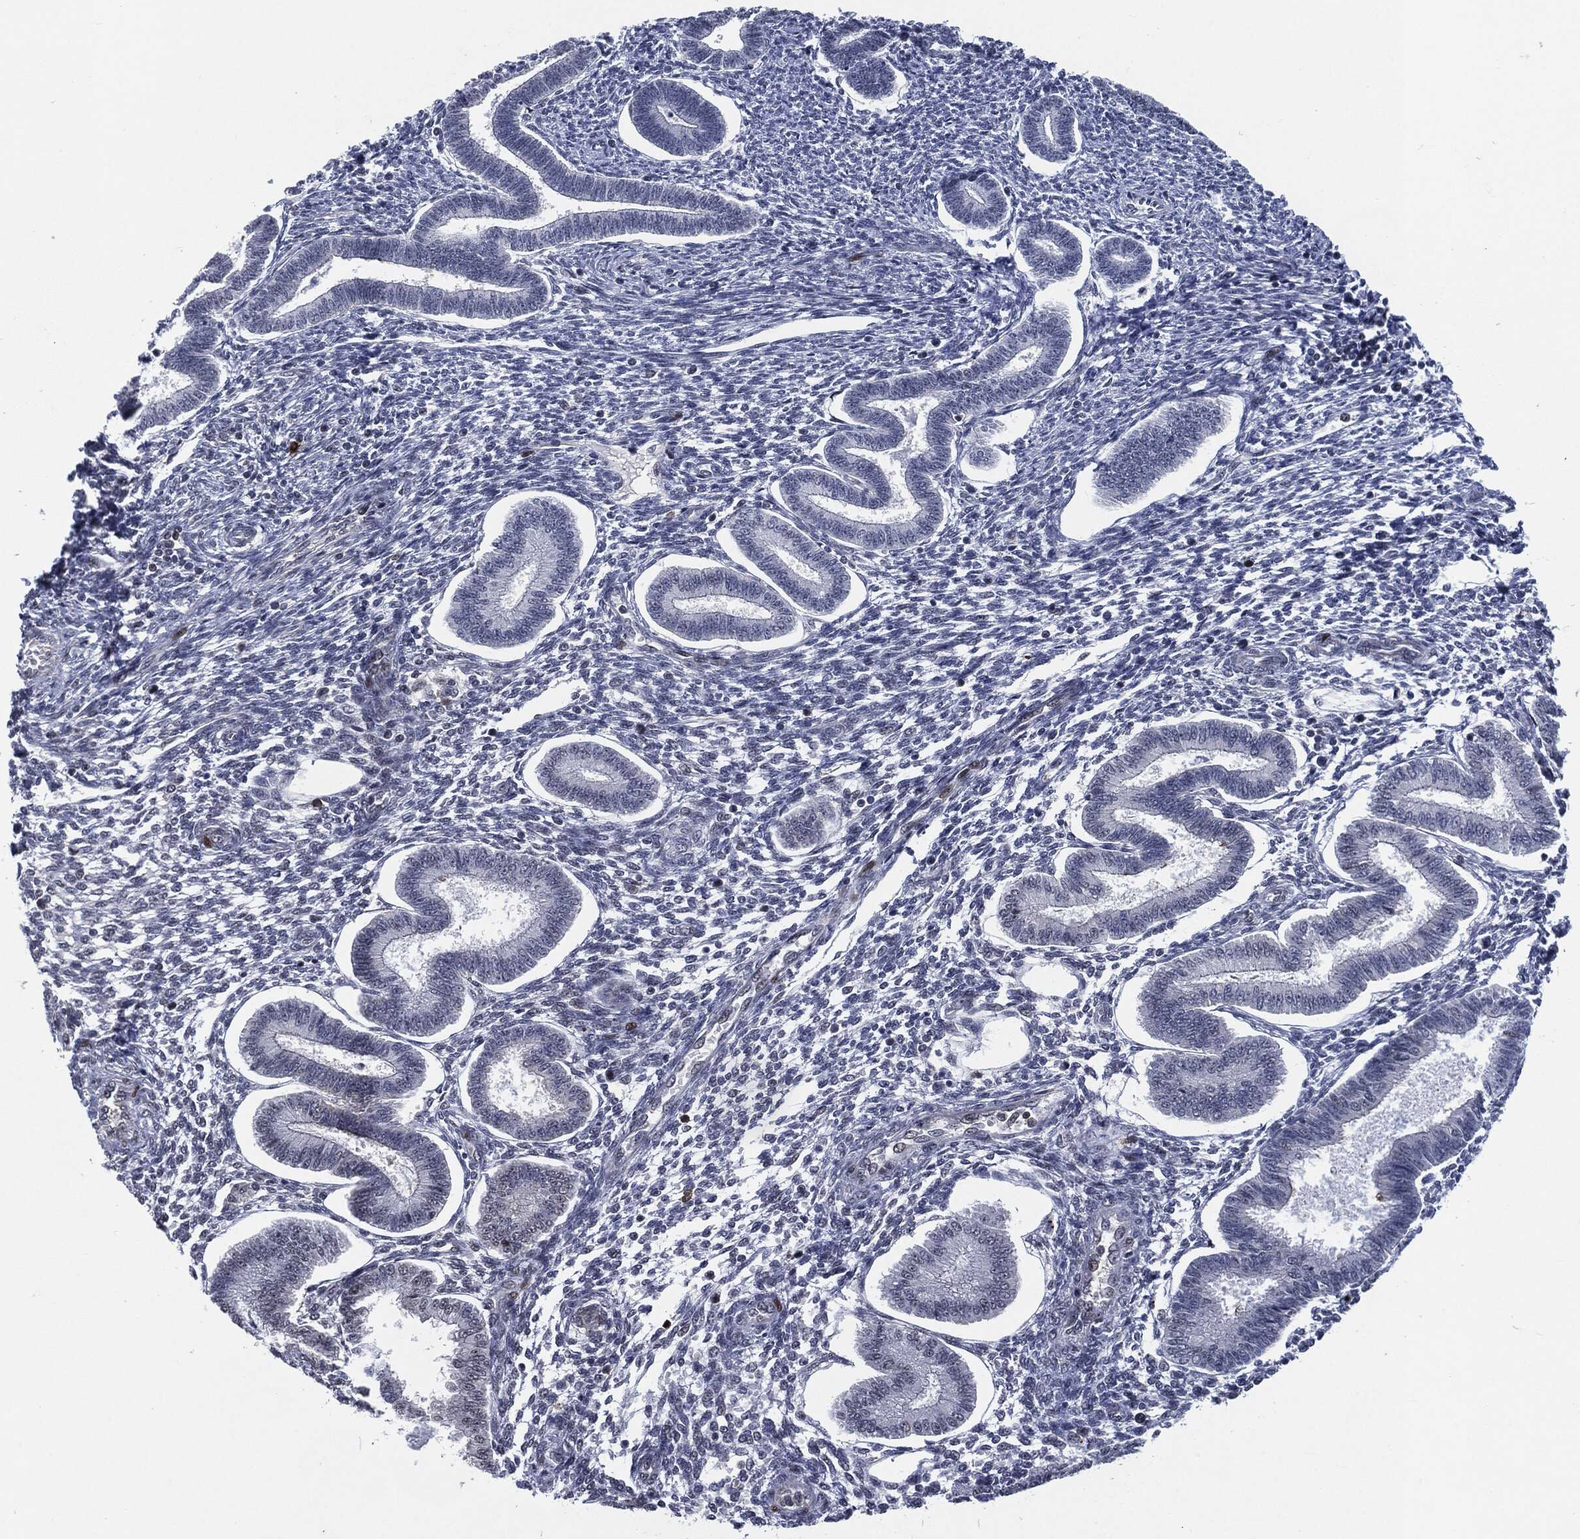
{"staining": {"intensity": "strong", "quantity": "25%-75%", "location": "nuclear"}, "tissue": "endometrium", "cell_type": "Cells in endometrial stroma", "image_type": "normal", "snomed": [{"axis": "morphology", "description": "Normal tissue, NOS"}, {"axis": "topography", "description": "Endometrium"}], "caption": "IHC photomicrograph of unremarkable endometrium: endometrium stained using IHC demonstrates high levels of strong protein expression localized specifically in the nuclear of cells in endometrial stroma, appearing as a nuclear brown color.", "gene": "AKT2", "patient": {"sex": "female", "age": 43}}